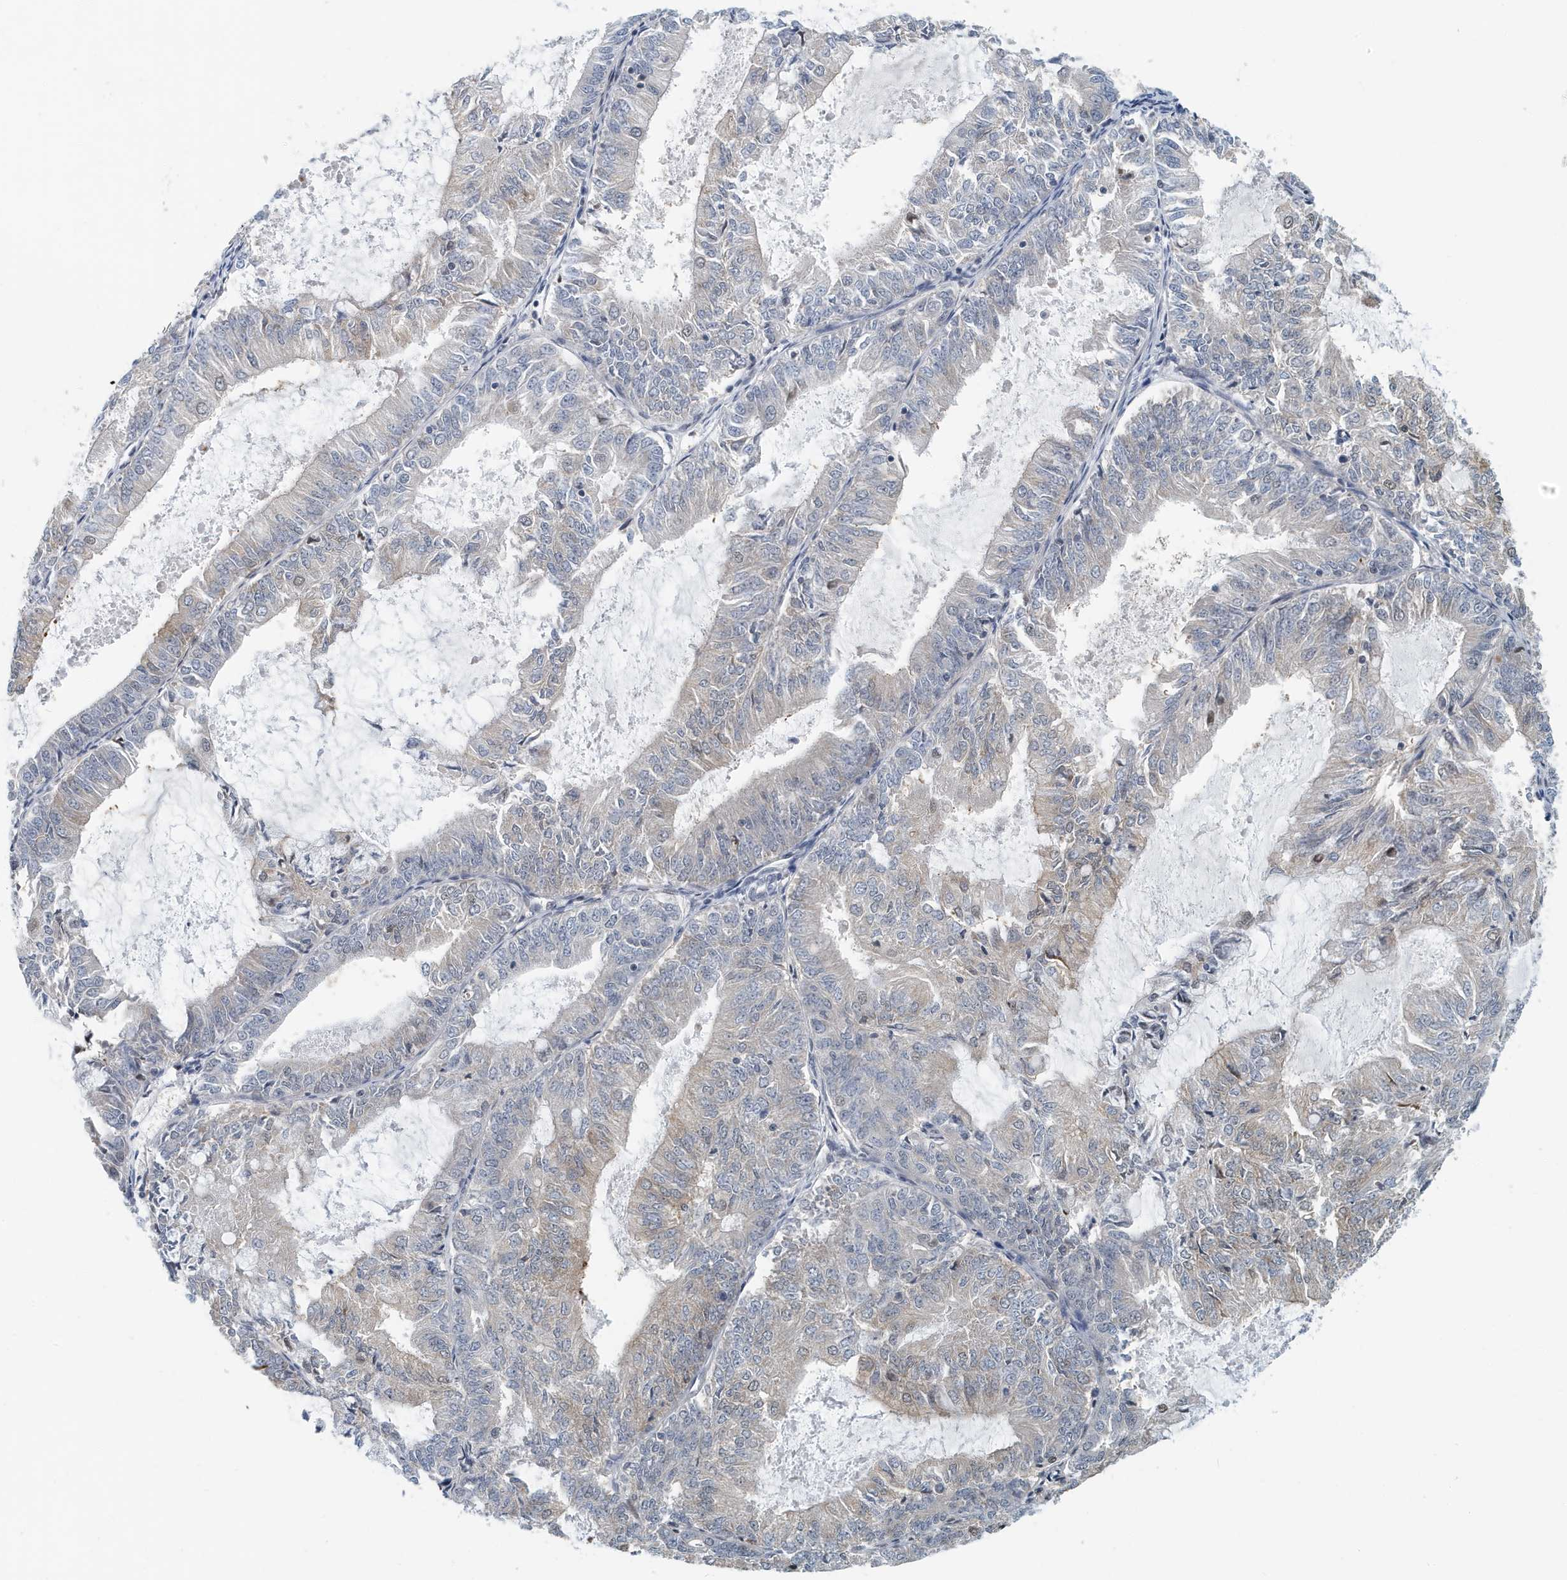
{"staining": {"intensity": "weak", "quantity": "25%-75%", "location": "cytoplasmic/membranous"}, "tissue": "endometrial cancer", "cell_type": "Tumor cells", "image_type": "cancer", "snomed": [{"axis": "morphology", "description": "Adenocarcinoma, NOS"}, {"axis": "topography", "description": "Endometrium"}], "caption": "Human endometrial cancer (adenocarcinoma) stained with a brown dye reveals weak cytoplasmic/membranous positive positivity in approximately 25%-75% of tumor cells.", "gene": "KIF15", "patient": {"sex": "female", "age": 57}}